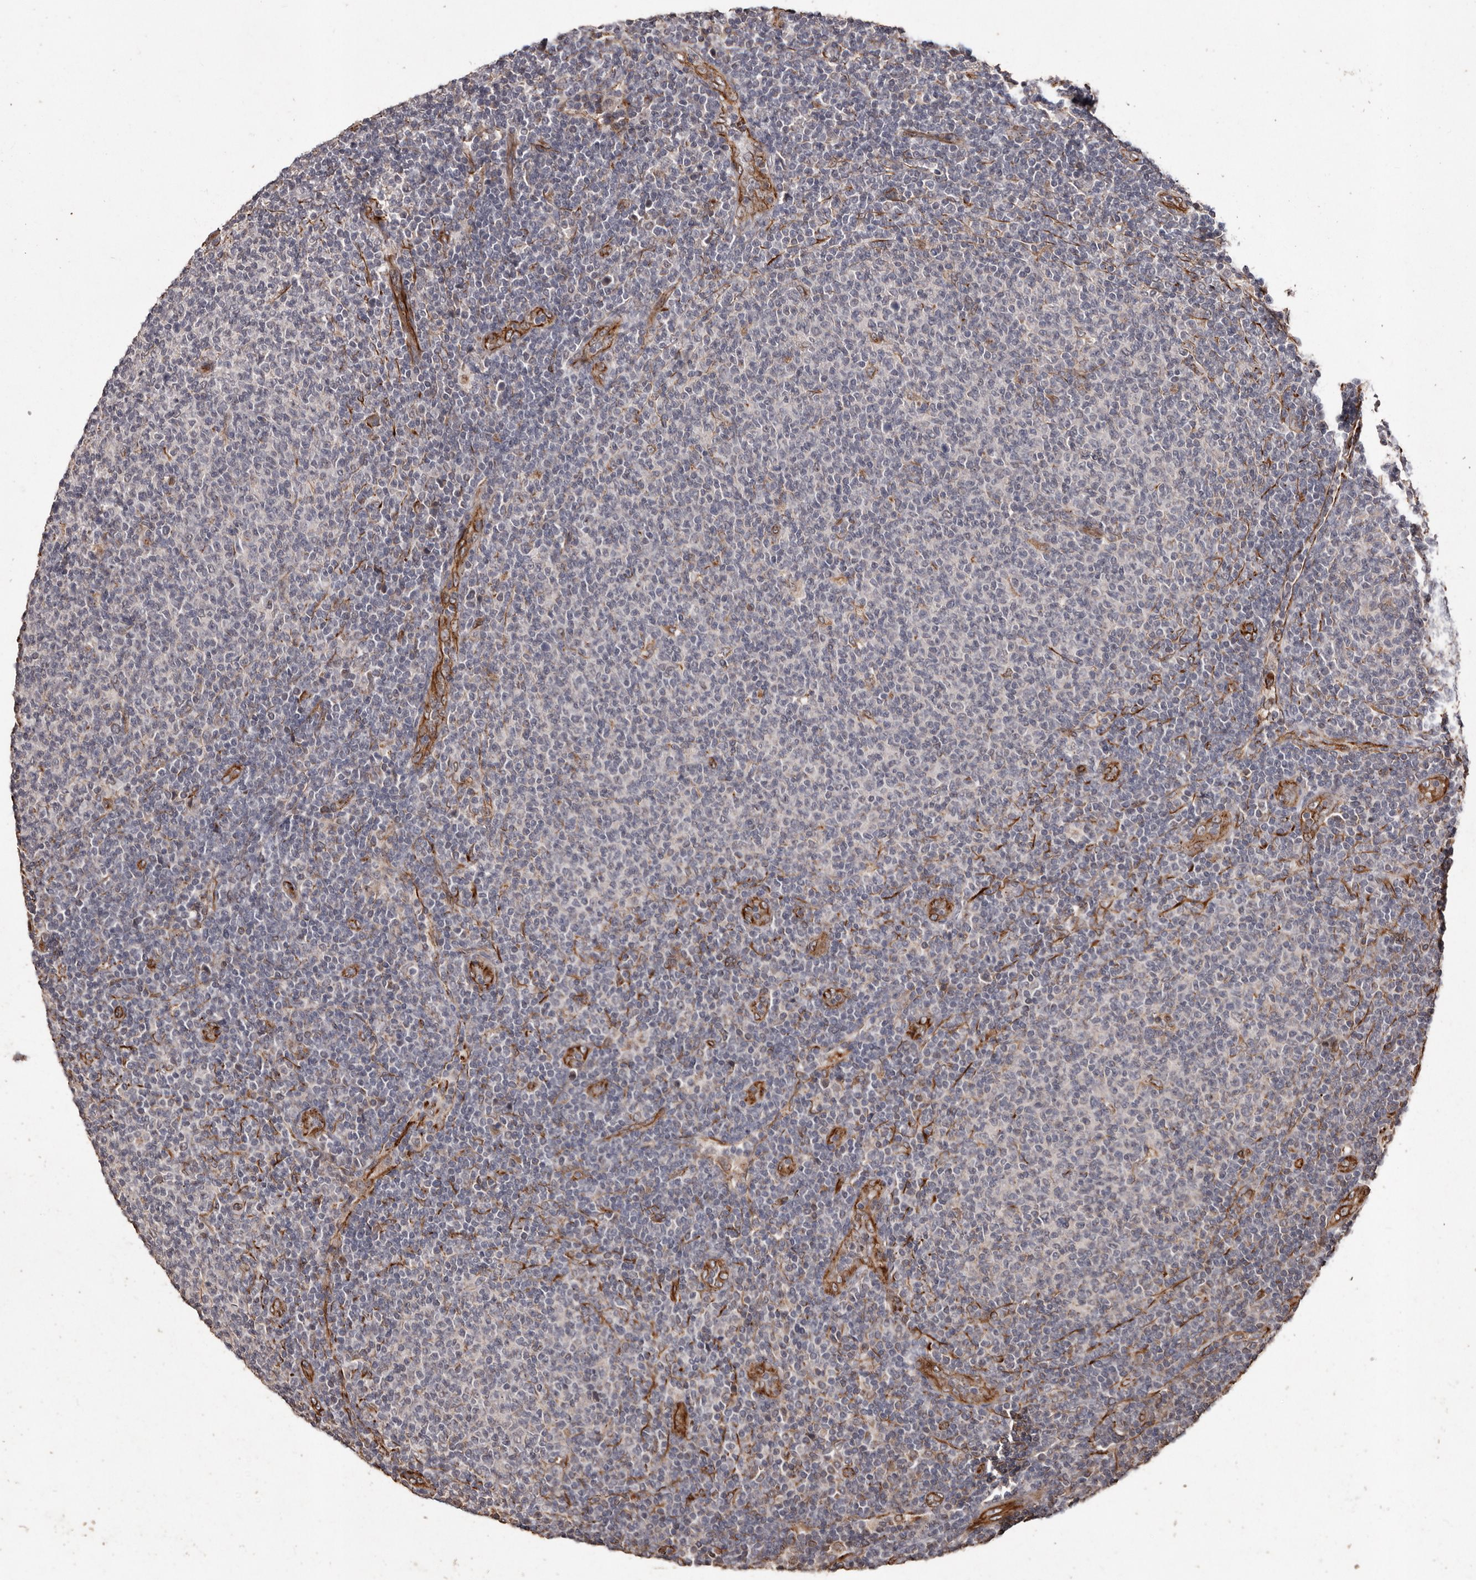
{"staining": {"intensity": "negative", "quantity": "none", "location": "none"}, "tissue": "lymphoma", "cell_type": "Tumor cells", "image_type": "cancer", "snomed": [{"axis": "morphology", "description": "Malignant lymphoma, non-Hodgkin's type, Low grade"}, {"axis": "topography", "description": "Lymph node"}], "caption": "Tumor cells are negative for protein expression in human malignant lymphoma, non-Hodgkin's type (low-grade). (Brightfield microscopy of DAB (3,3'-diaminobenzidine) immunohistochemistry (IHC) at high magnification).", "gene": "BRAT1", "patient": {"sex": "male", "age": 66}}